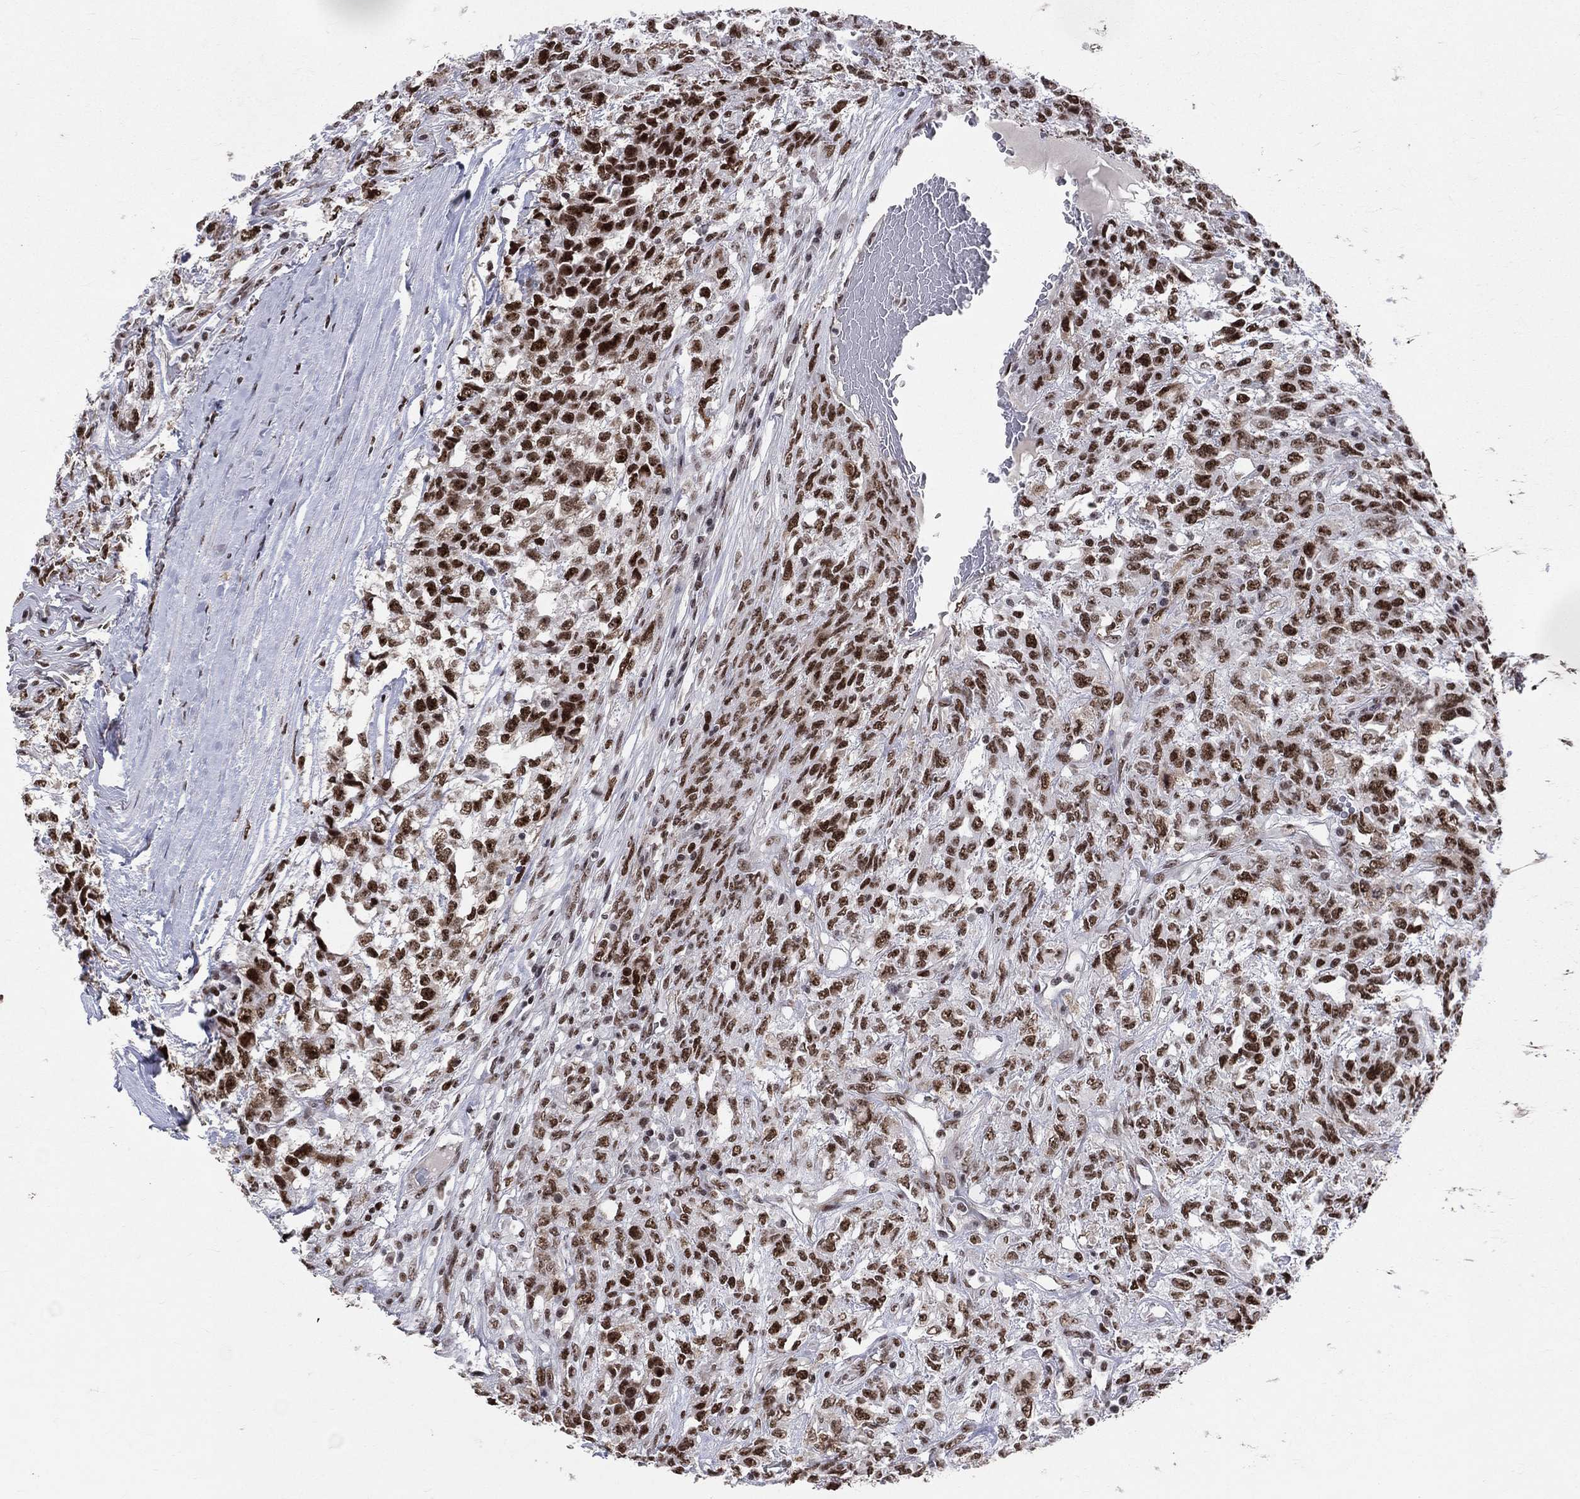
{"staining": {"intensity": "strong", "quantity": ">75%", "location": "nuclear"}, "tissue": "testis cancer", "cell_type": "Tumor cells", "image_type": "cancer", "snomed": [{"axis": "morphology", "description": "Seminoma, NOS"}, {"axis": "topography", "description": "Testis"}], "caption": "The image demonstrates staining of testis seminoma, revealing strong nuclear protein positivity (brown color) within tumor cells.", "gene": "CDK7", "patient": {"sex": "male", "age": 52}}